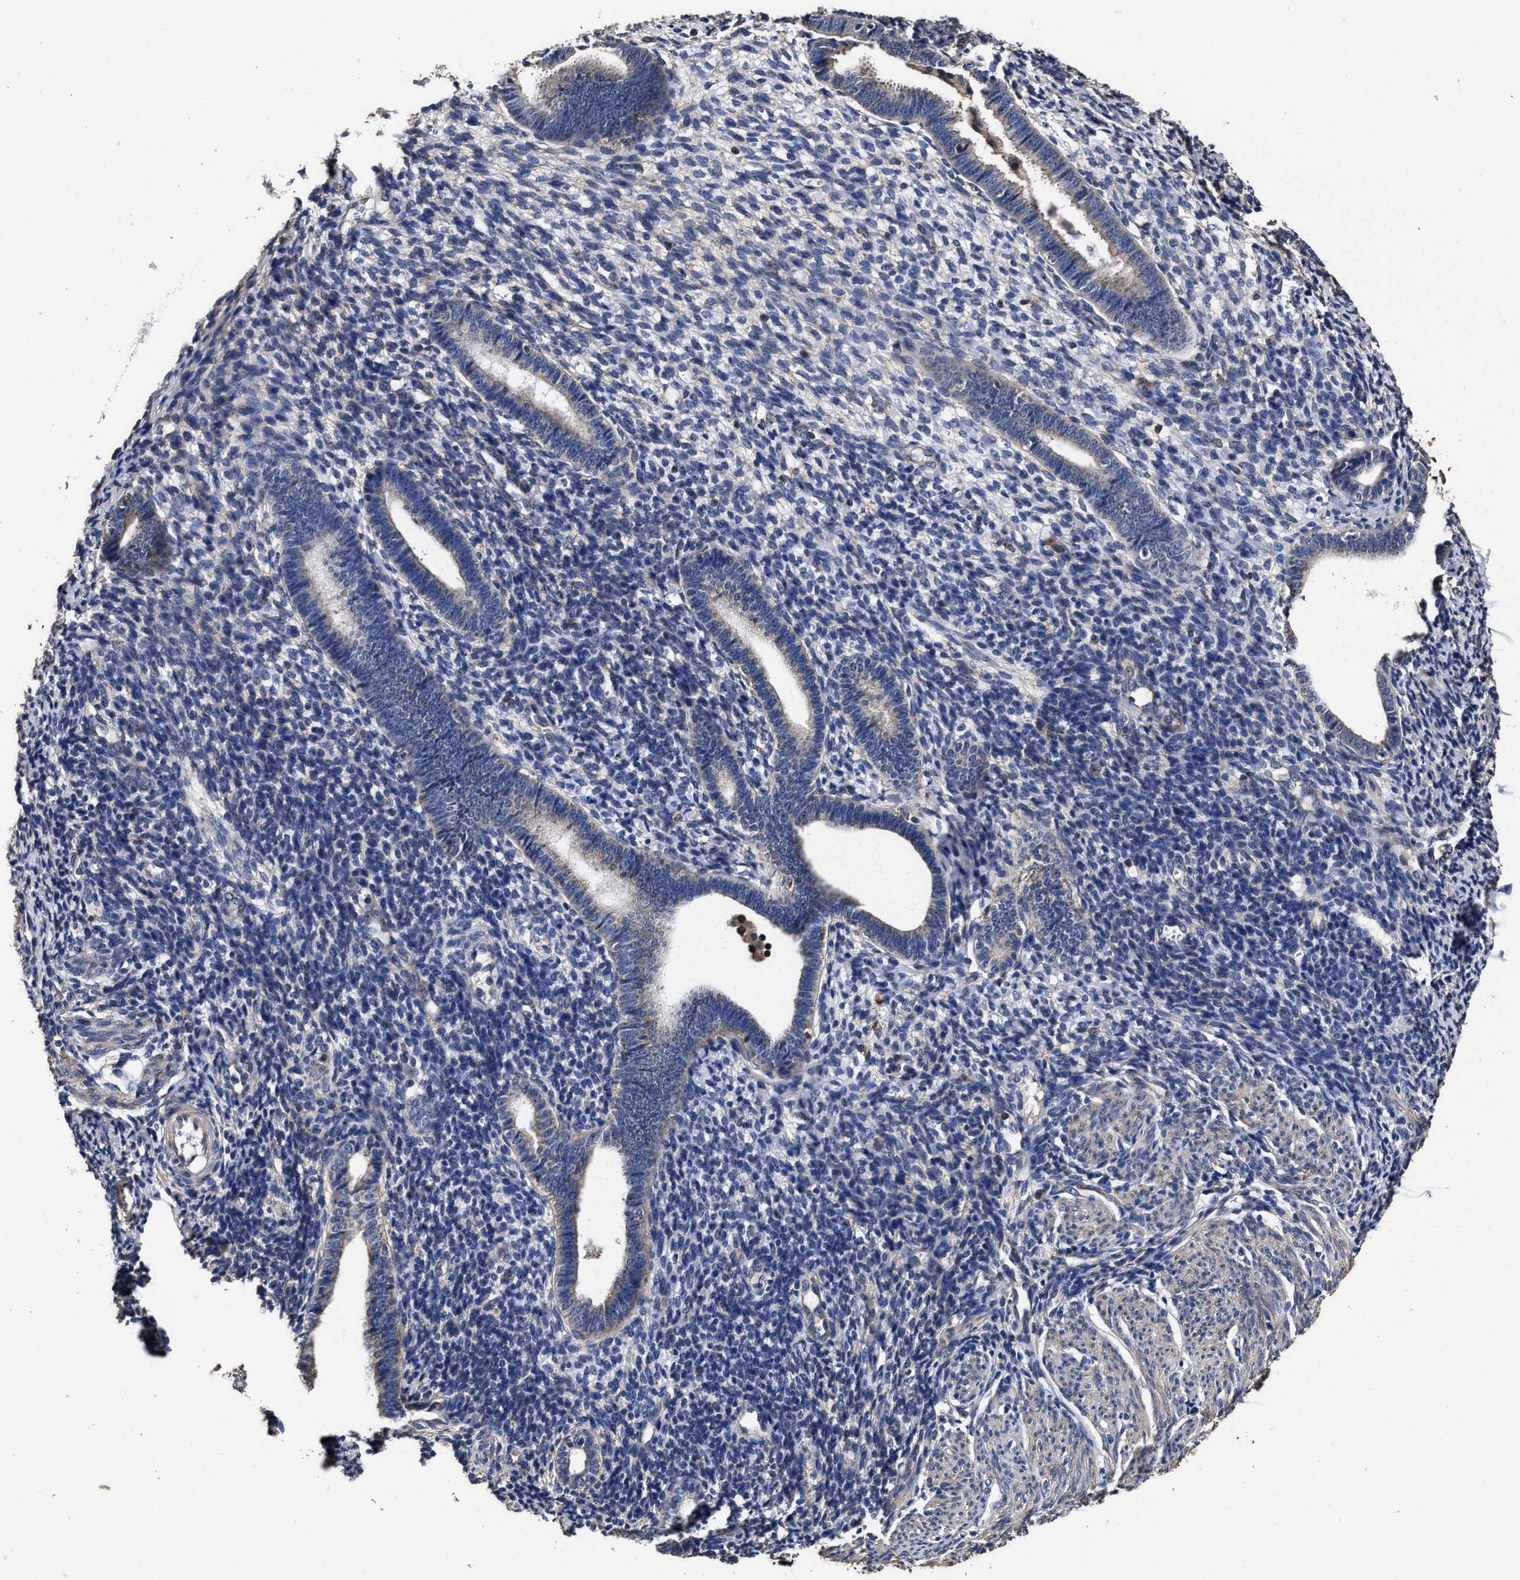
{"staining": {"intensity": "moderate", "quantity": "<25%", "location": "cytoplasmic/membranous"}, "tissue": "endometrium", "cell_type": "Cells in endometrial stroma", "image_type": "normal", "snomed": [{"axis": "morphology", "description": "Normal tissue, NOS"}, {"axis": "morphology", "description": "Adenocarcinoma, NOS"}, {"axis": "topography", "description": "Endometrium"}], "caption": "Immunohistochemistry (IHC) image of benign endometrium stained for a protein (brown), which reveals low levels of moderate cytoplasmic/membranous expression in about <25% of cells in endometrial stroma.", "gene": "AVEN", "patient": {"sex": "female", "age": 57}}